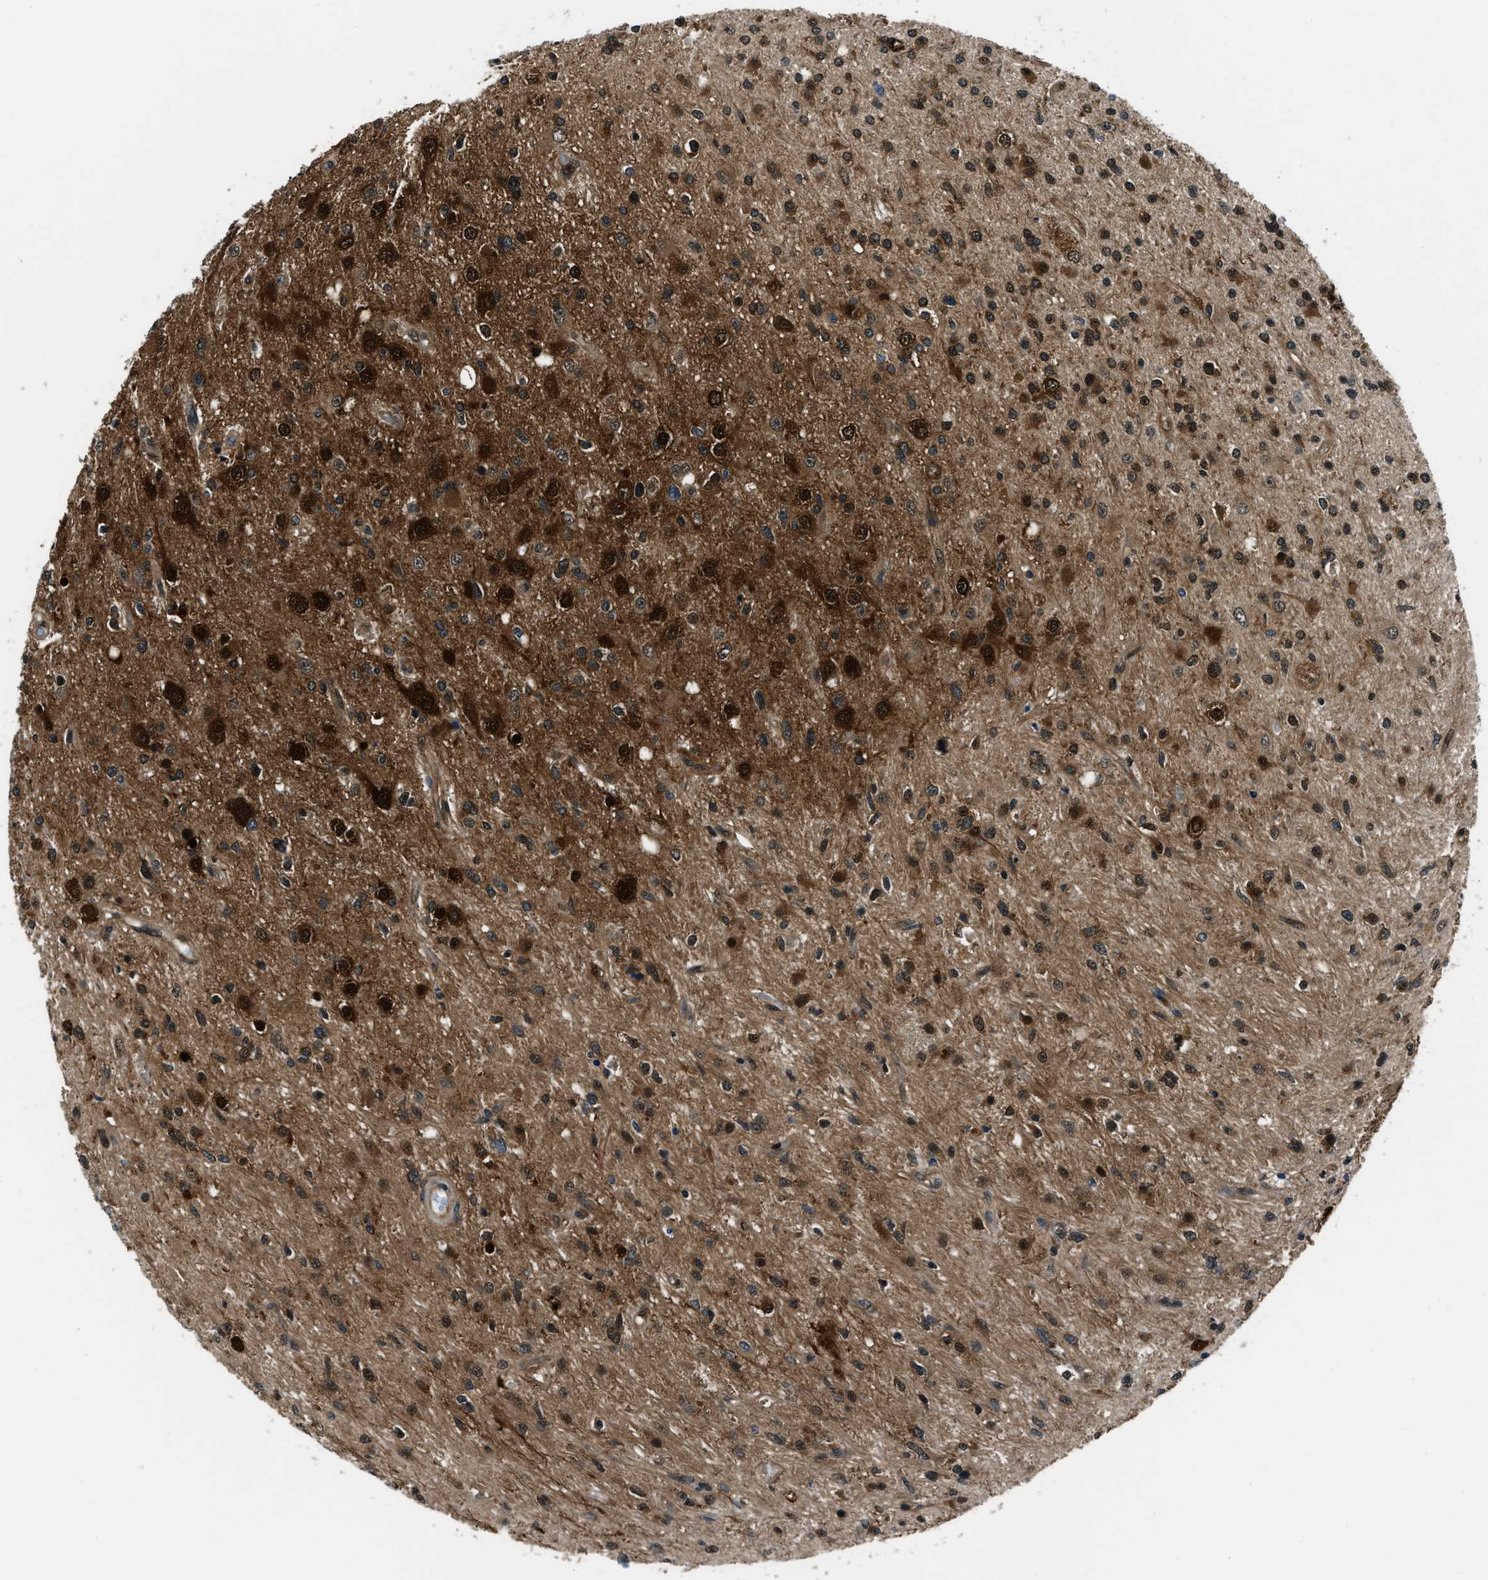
{"staining": {"intensity": "strong", "quantity": "25%-75%", "location": "cytoplasmic/membranous,nuclear"}, "tissue": "glioma", "cell_type": "Tumor cells", "image_type": "cancer", "snomed": [{"axis": "morphology", "description": "Glioma, malignant, High grade"}, {"axis": "topography", "description": "Brain"}], "caption": "Immunohistochemistry (IHC) of human malignant high-grade glioma demonstrates high levels of strong cytoplasmic/membranous and nuclear staining in about 25%-75% of tumor cells.", "gene": "NUDCD3", "patient": {"sex": "male", "age": 33}}